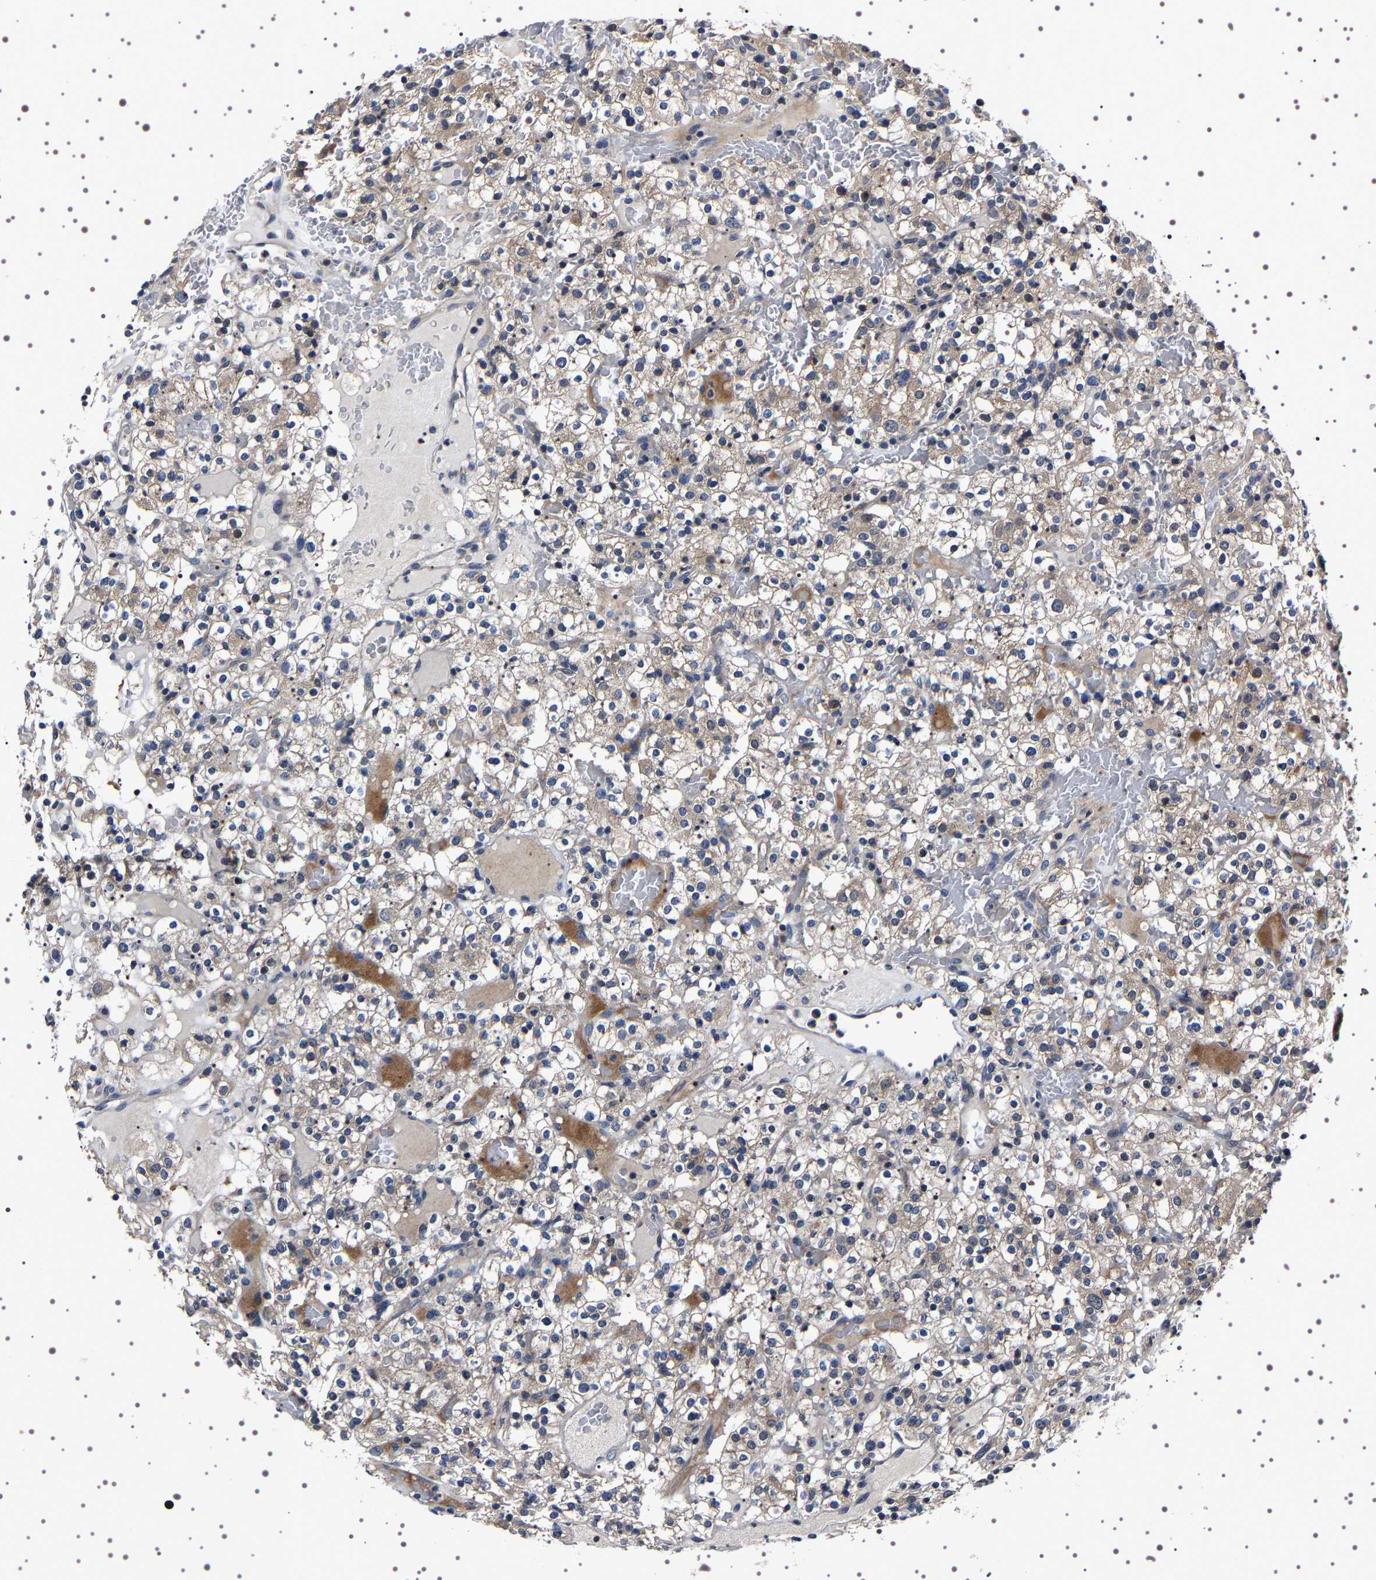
{"staining": {"intensity": "weak", "quantity": ">75%", "location": "cytoplasmic/membranous"}, "tissue": "renal cancer", "cell_type": "Tumor cells", "image_type": "cancer", "snomed": [{"axis": "morphology", "description": "Normal tissue, NOS"}, {"axis": "morphology", "description": "Adenocarcinoma, NOS"}, {"axis": "topography", "description": "Kidney"}], "caption": "Renal adenocarcinoma stained for a protein displays weak cytoplasmic/membranous positivity in tumor cells. The protein is shown in brown color, while the nuclei are stained blue.", "gene": "TARBP1", "patient": {"sex": "female", "age": 72}}